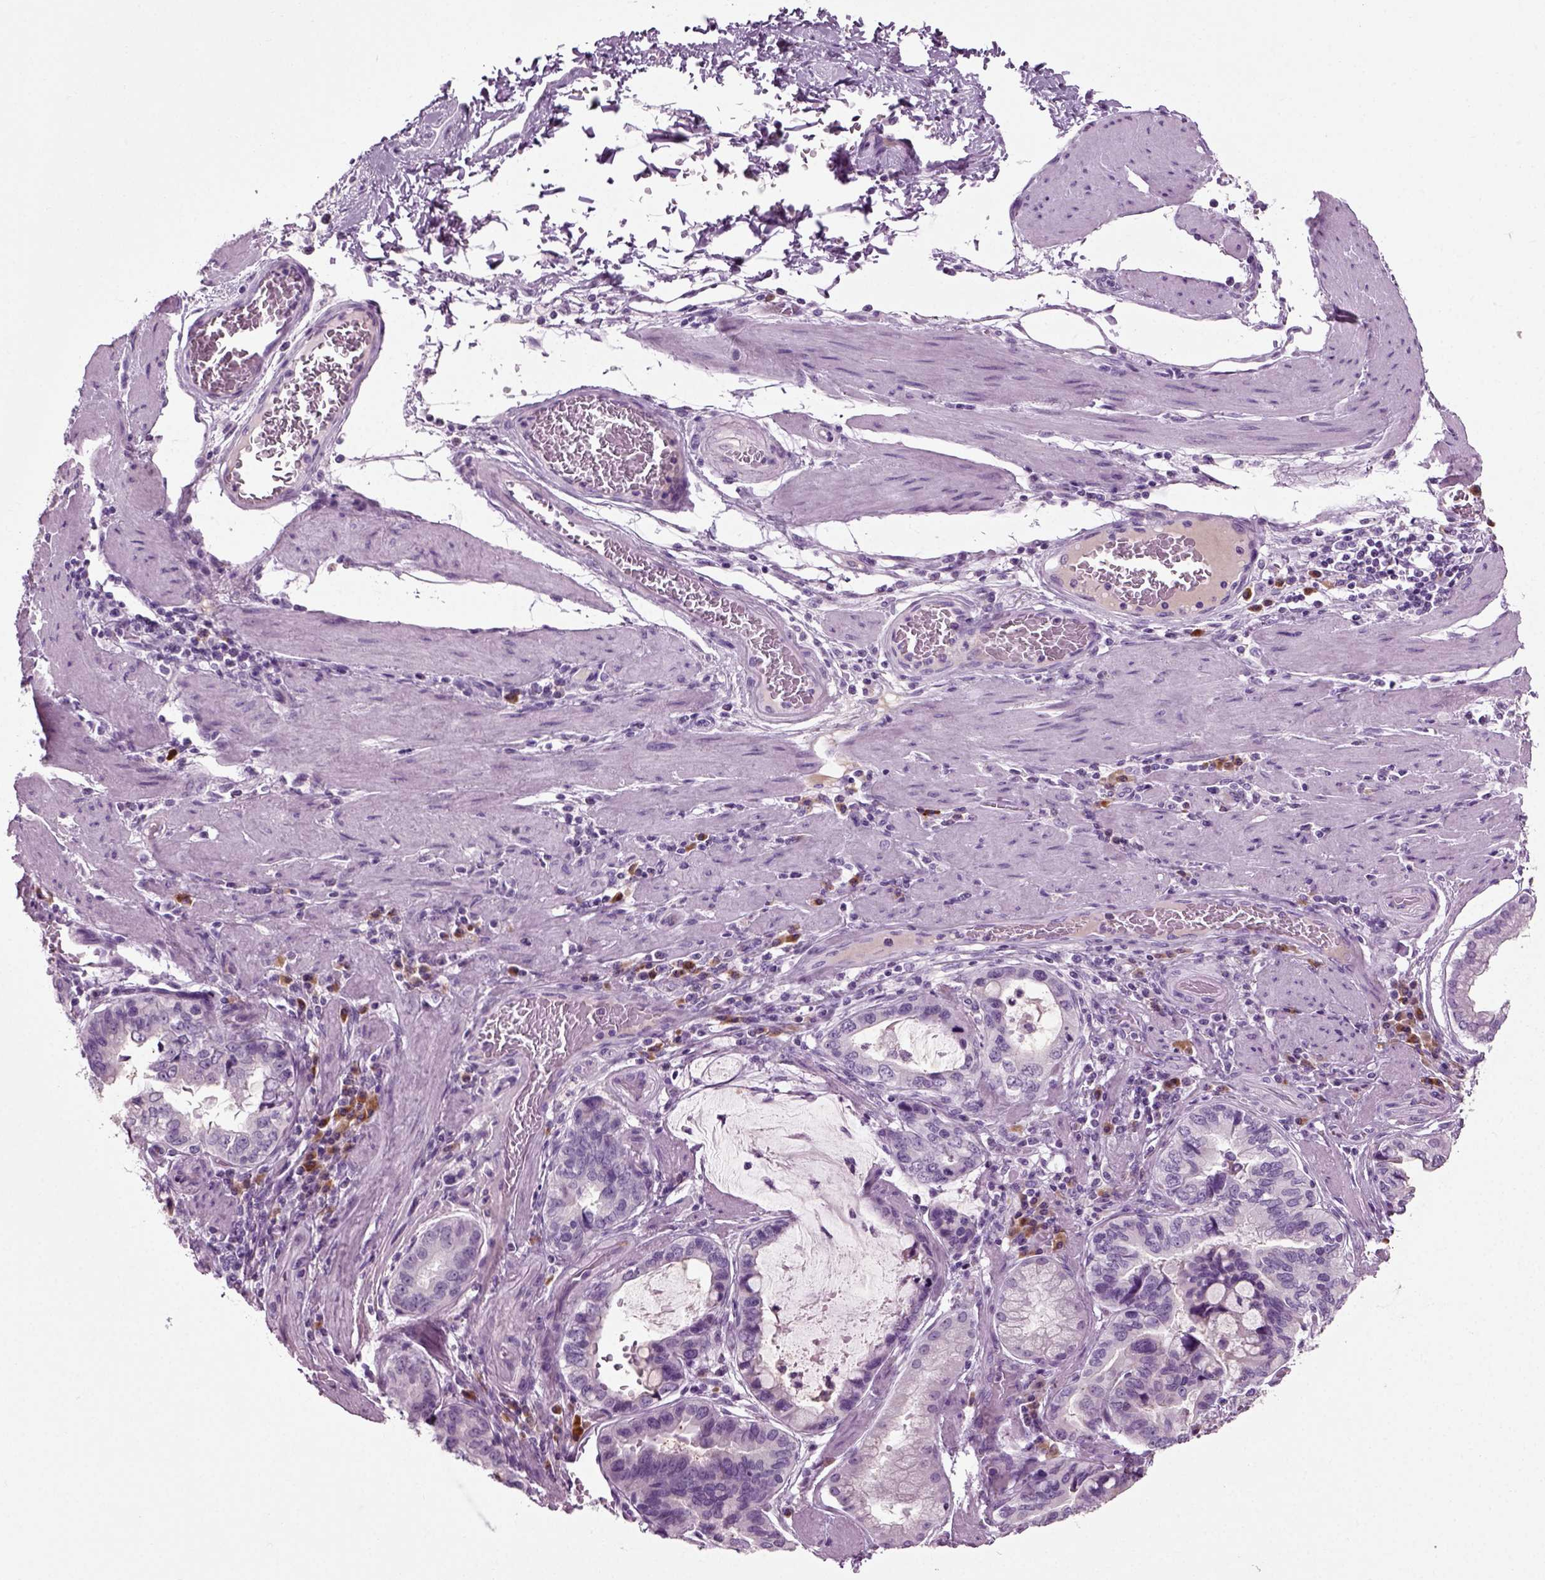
{"staining": {"intensity": "negative", "quantity": "none", "location": "none"}, "tissue": "stomach cancer", "cell_type": "Tumor cells", "image_type": "cancer", "snomed": [{"axis": "morphology", "description": "Adenocarcinoma, NOS"}, {"axis": "topography", "description": "Stomach, lower"}], "caption": "Micrograph shows no significant protein expression in tumor cells of stomach cancer (adenocarcinoma).", "gene": "PRLH", "patient": {"sex": "female", "age": 76}}